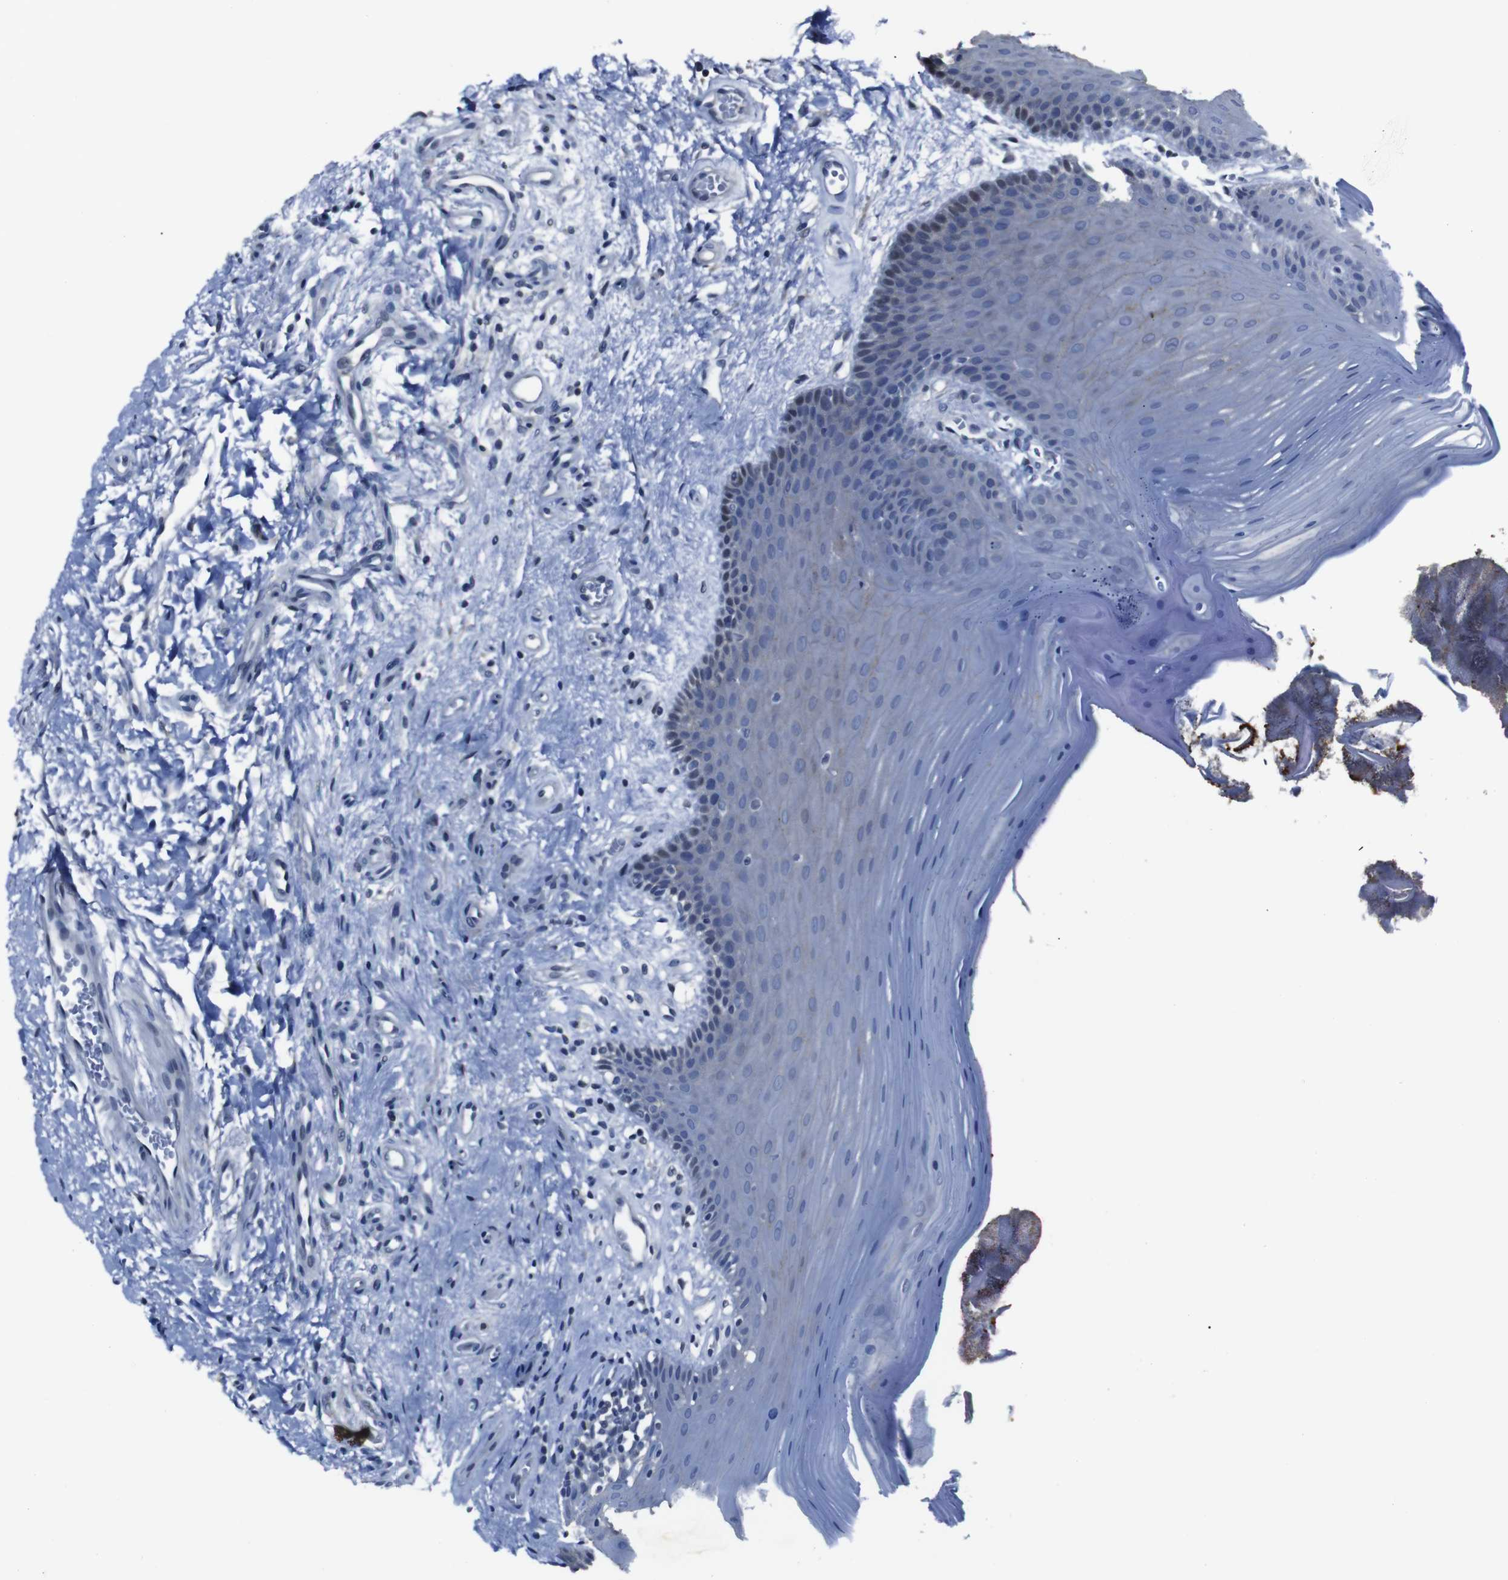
{"staining": {"intensity": "weak", "quantity": "<25%", "location": "cytoplasmic/membranous"}, "tissue": "oral mucosa", "cell_type": "Squamous epithelial cells", "image_type": "normal", "snomed": [{"axis": "morphology", "description": "Normal tissue, NOS"}, {"axis": "topography", "description": "Skeletal muscle"}, {"axis": "topography", "description": "Oral tissue"}], "caption": "This is a photomicrograph of immunohistochemistry (IHC) staining of benign oral mucosa, which shows no positivity in squamous epithelial cells. (DAB (3,3'-diaminobenzidine) immunohistochemistry (IHC) visualized using brightfield microscopy, high magnification).", "gene": "SEMA4B", "patient": {"sex": "male", "age": 58}}